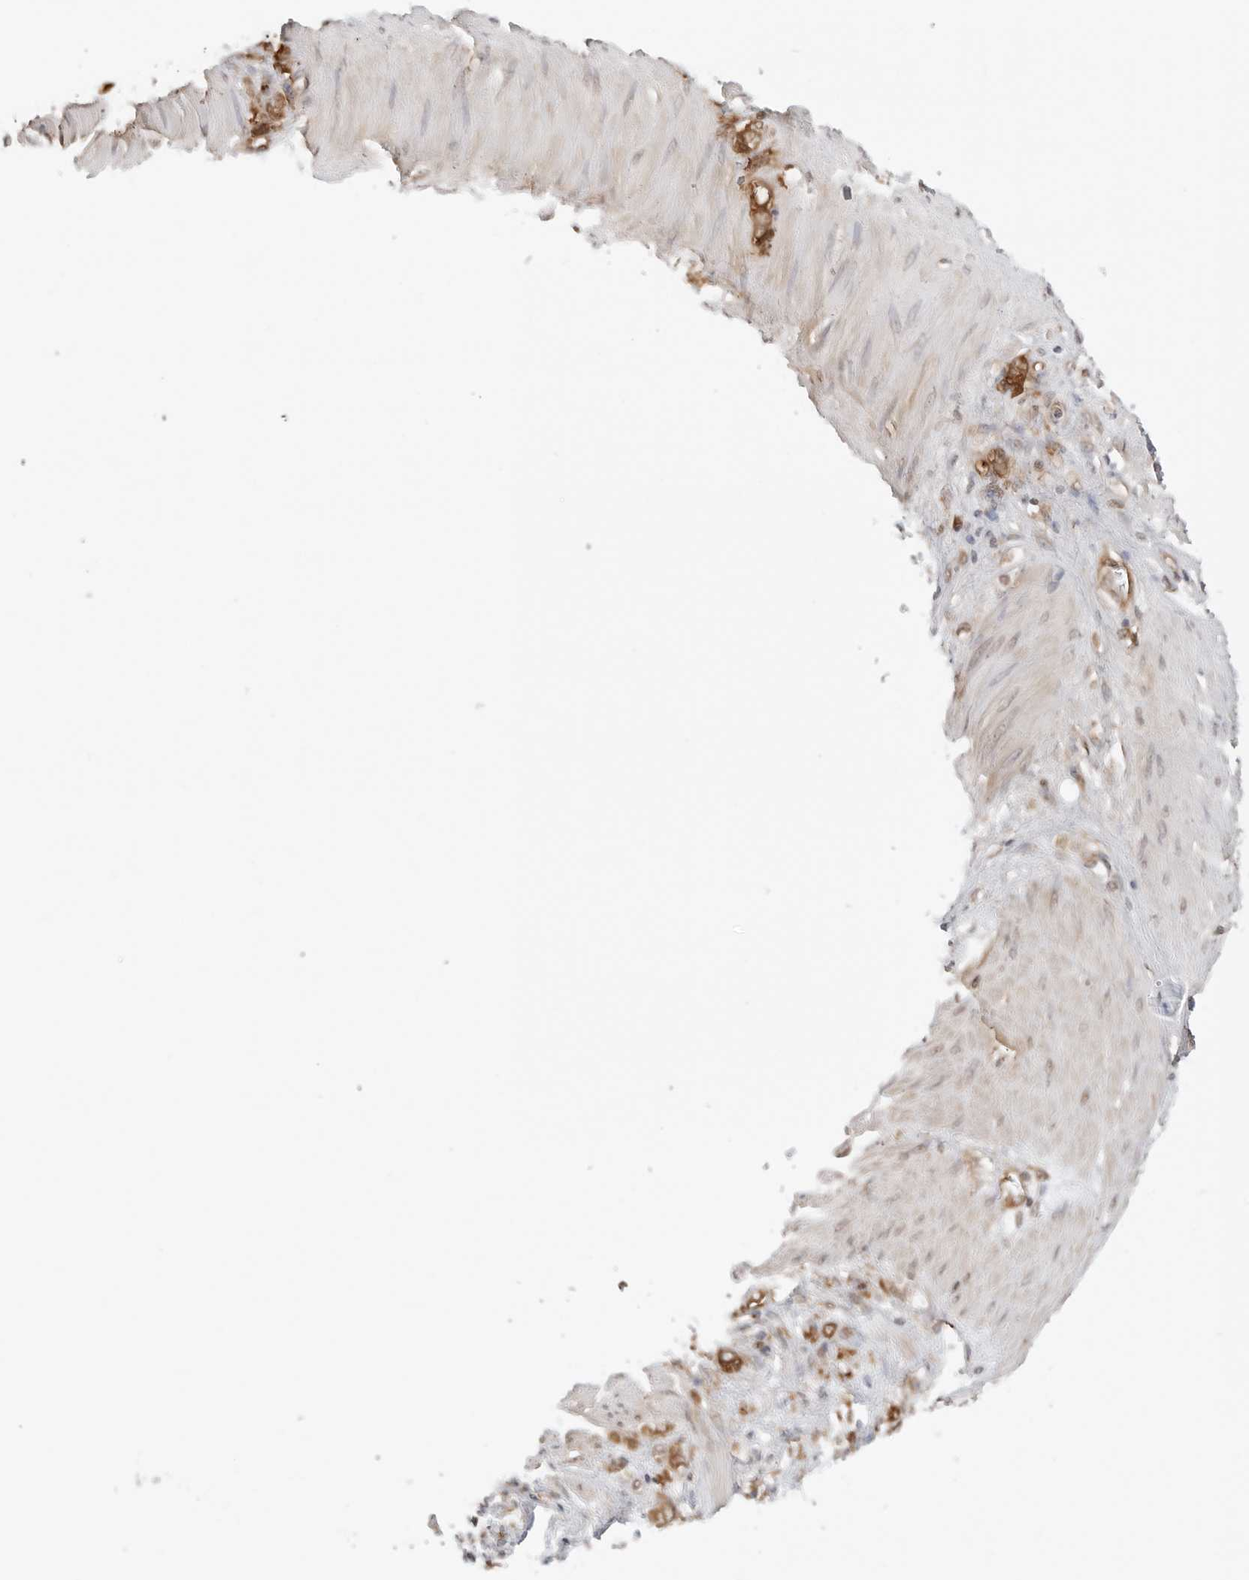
{"staining": {"intensity": "moderate", "quantity": ">75%", "location": "cytoplasmic/membranous"}, "tissue": "stomach cancer", "cell_type": "Tumor cells", "image_type": "cancer", "snomed": [{"axis": "morphology", "description": "Adenocarcinoma, NOS"}, {"axis": "topography", "description": "Stomach"}], "caption": "A high-resolution image shows IHC staining of stomach cancer, which demonstrates moderate cytoplasmic/membranous staining in approximately >75% of tumor cells.", "gene": "NUDC", "patient": {"sex": "female", "age": 76}}